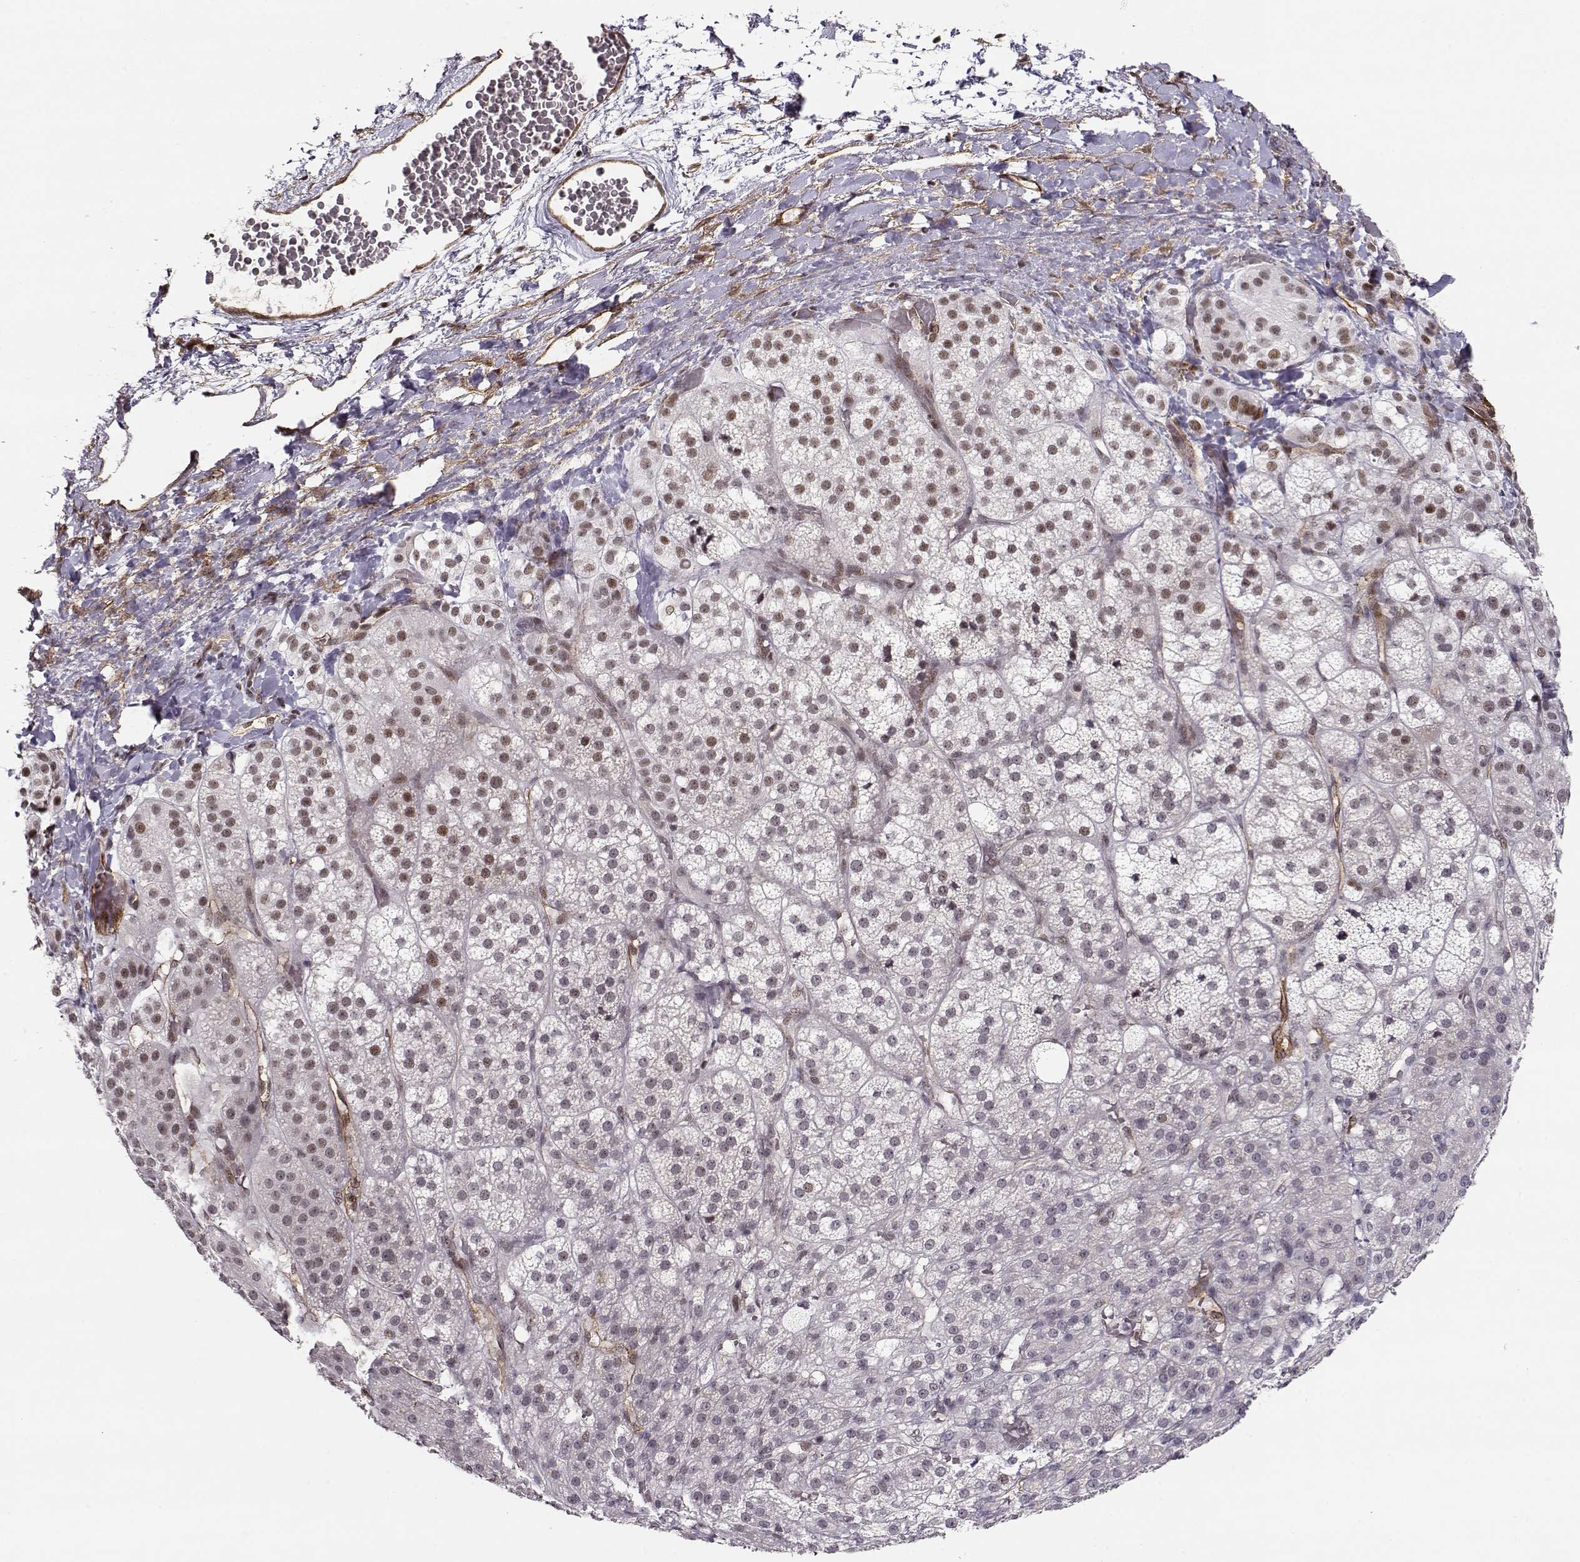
{"staining": {"intensity": "moderate", "quantity": "<25%", "location": "nuclear"}, "tissue": "adrenal gland", "cell_type": "Glandular cells", "image_type": "normal", "snomed": [{"axis": "morphology", "description": "Normal tissue, NOS"}, {"axis": "topography", "description": "Adrenal gland"}], "caption": "Adrenal gland stained for a protein displays moderate nuclear positivity in glandular cells. The staining was performed using DAB (3,3'-diaminobenzidine) to visualize the protein expression in brown, while the nuclei were stained in blue with hematoxylin (Magnification: 20x).", "gene": "CIR1", "patient": {"sex": "female", "age": 60}}